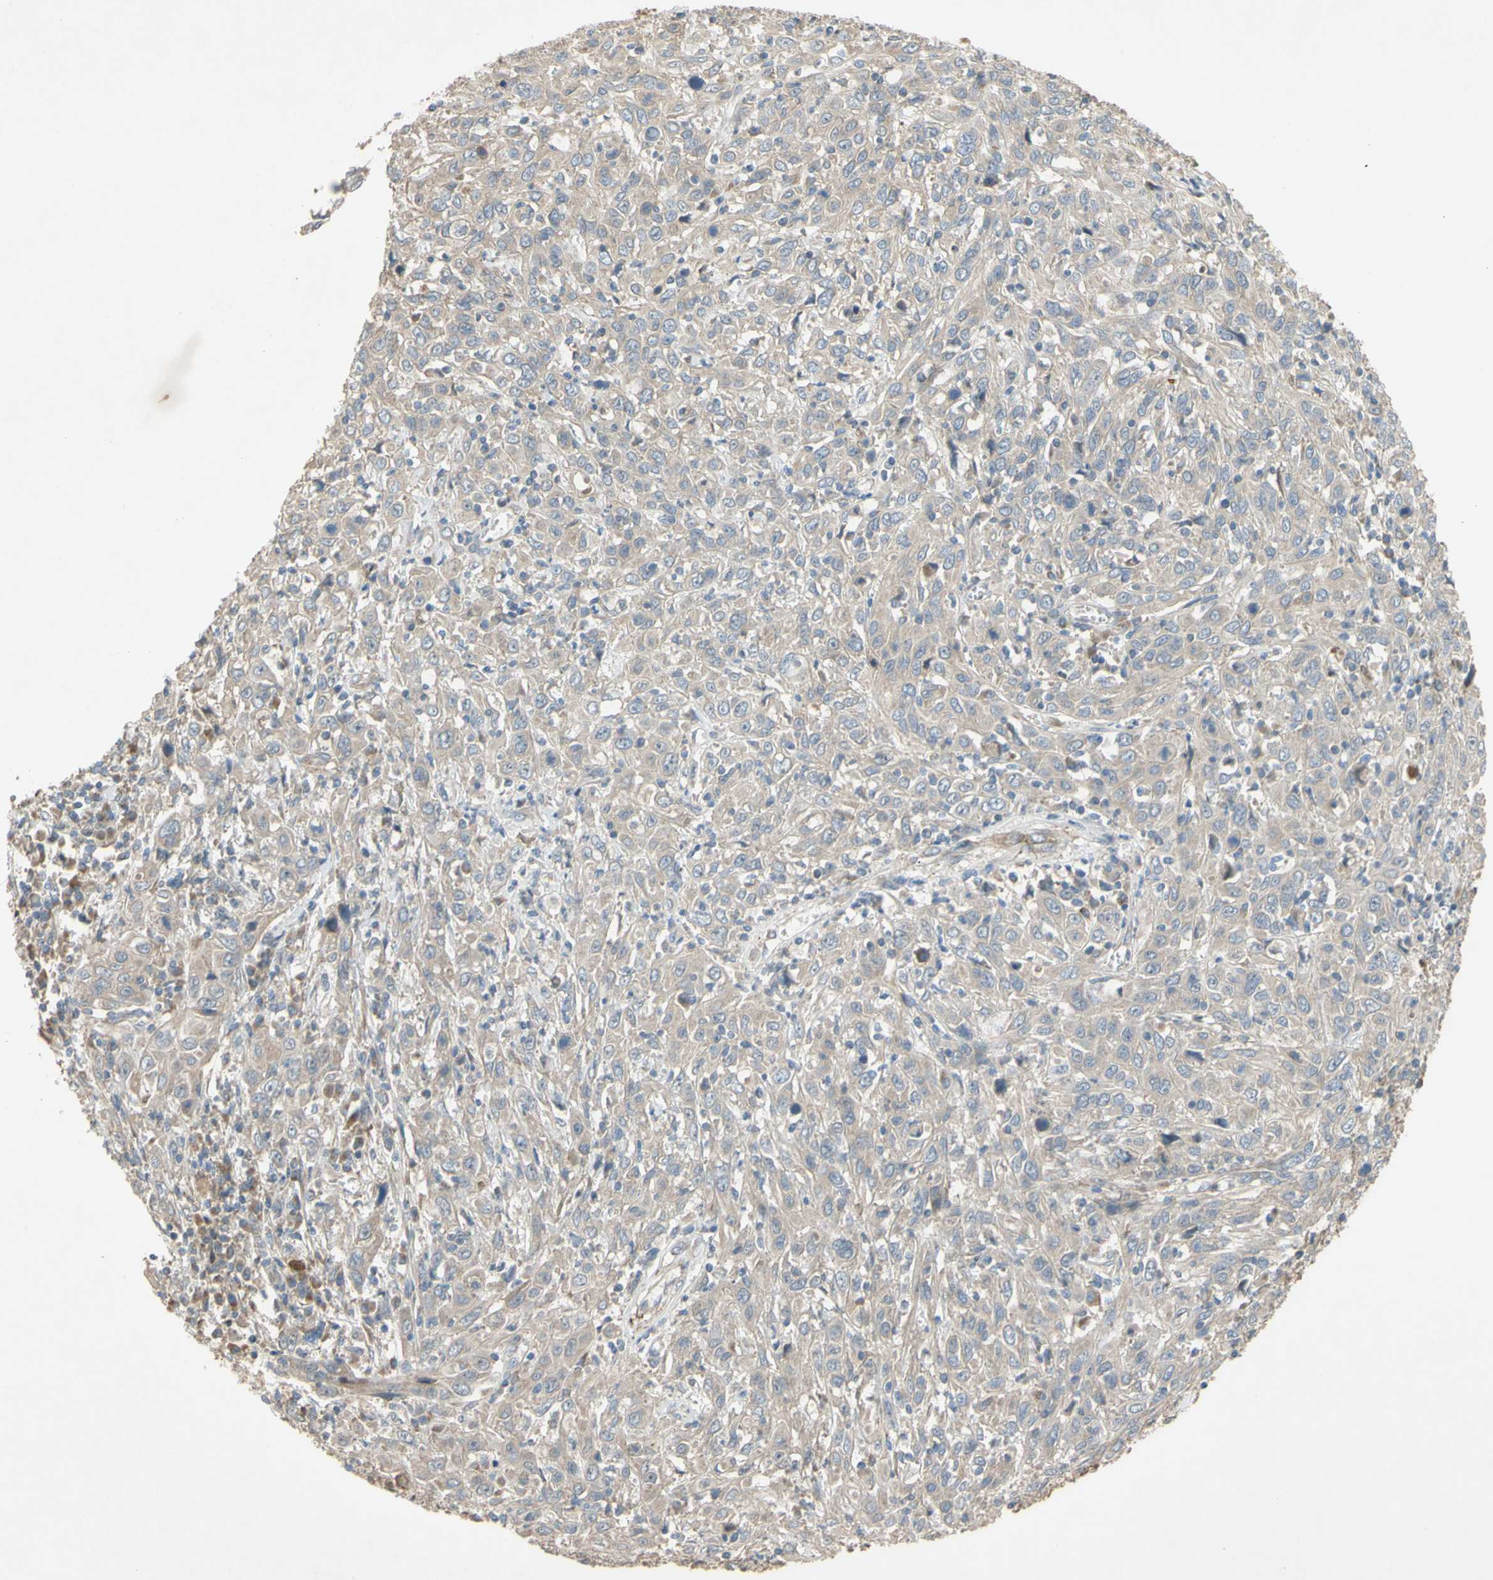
{"staining": {"intensity": "weak", "quantity": ">75%", "location": "cytoplasmic/membranous"}, "tissue": "cervical cancer", "cell_type": "Tumor cells", "image_type": "cancer", "snomed": [{"axis": "morphology", "description": "Squamous cell carcinoma, NOS"}, {"axis": "topography", "description": "Cervix"}], "caption": "Immunohistochemistry (DAB) staining of human cervical cancer exhibits weak cytoplasmic/membranous protein expression in approximately >75% of tumor cells.", "gene": "PARD6A", "patient": {"sex": "female", "age": 46}}